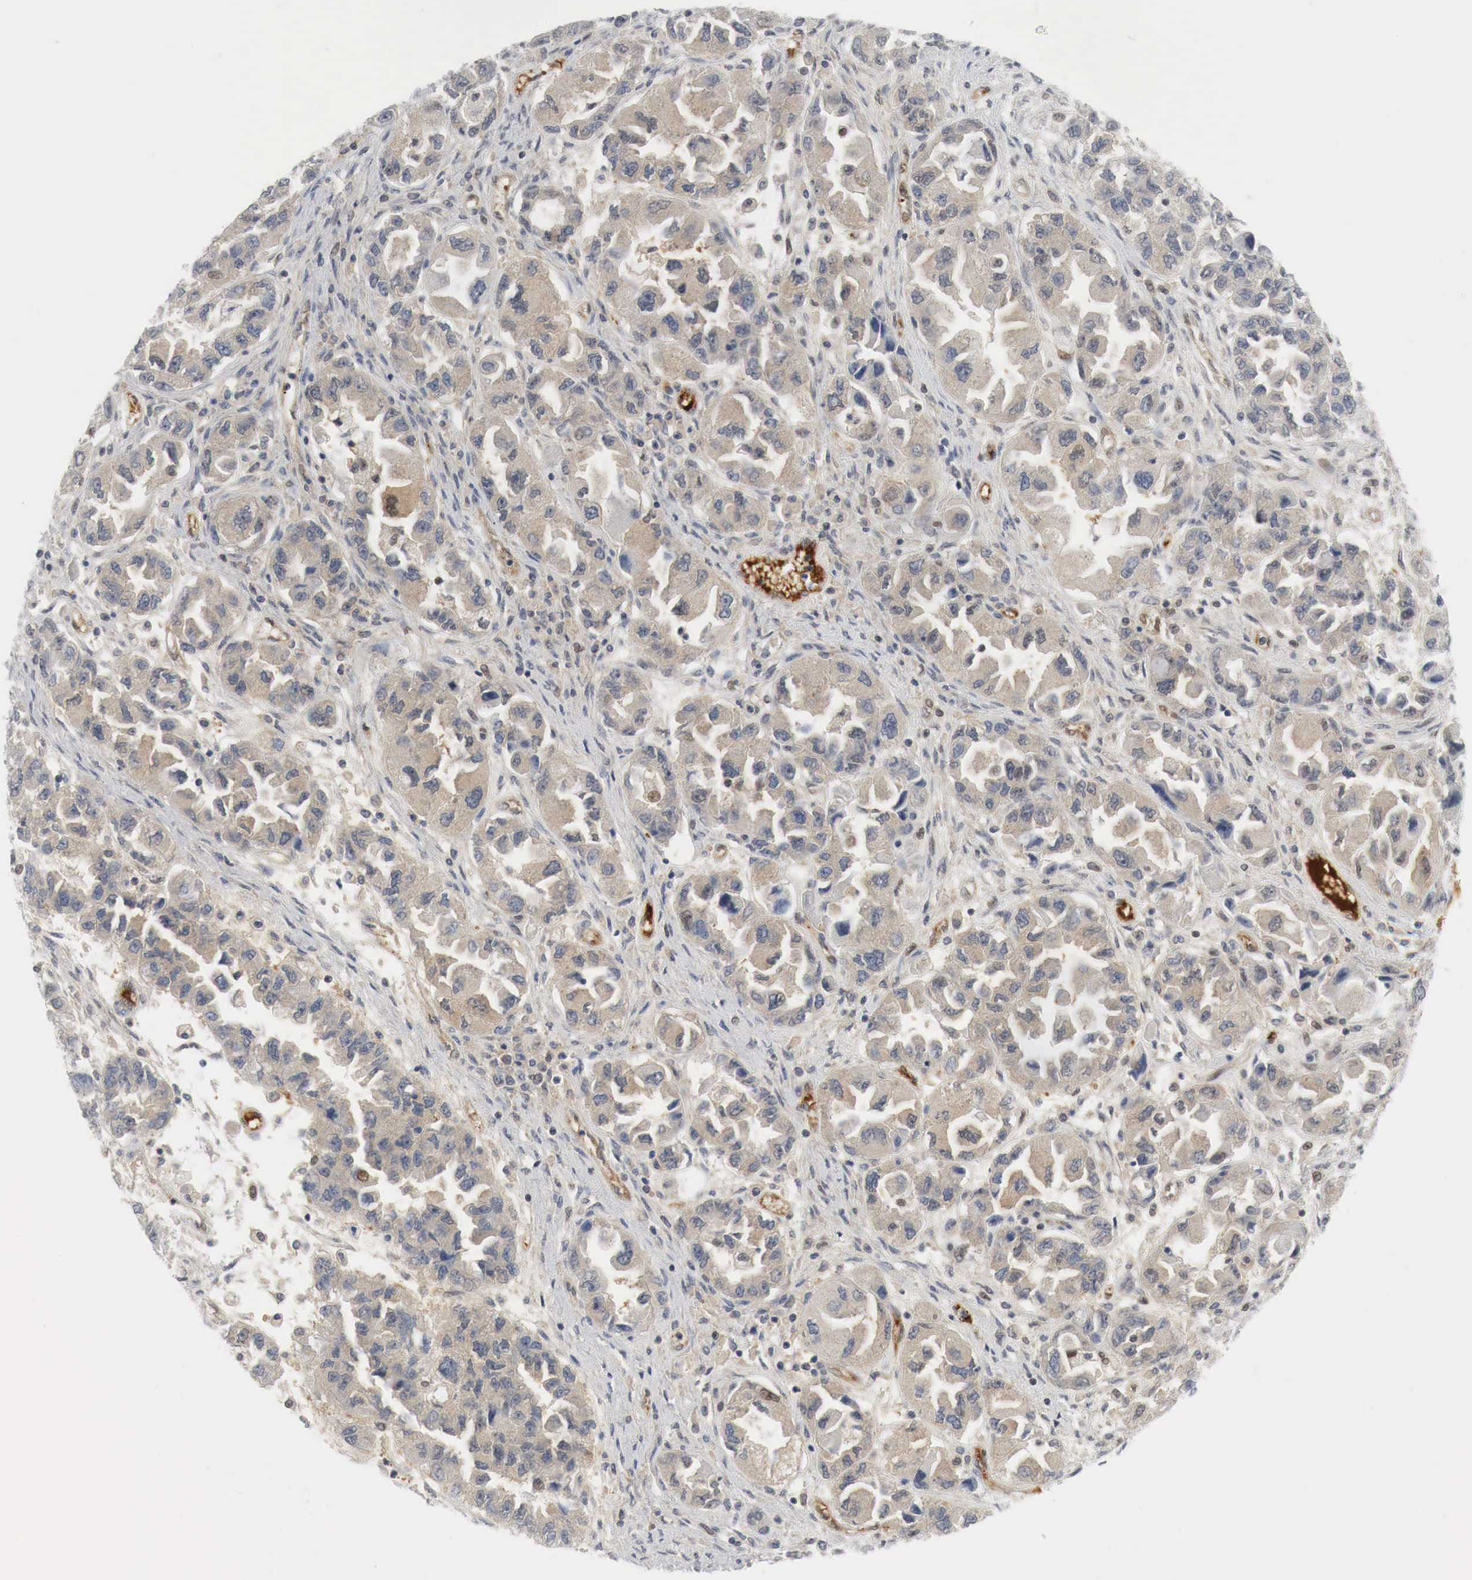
{"staining": {"intensity": "weak", "quantity": "25%-75%", "location": "cytoplasmic/membranous,nuclear"}, "tissue": "ovarian cancer", "cell_type": "Tumor cells", "image_type": "cancer", "snomed": [{"axis": "morphology", "description": "Cystadenocarcinoma, serous, NOS"}, {"axis": "topography", "description": "Ovary"}], "caption": "Protein expression analysis of human serous cystadenocarcinoma (ovarian) reveals weak cytoplasmic/membranous and nuclear staining in about 25%-75% of tumor cells.", "gene": "MYC", "patient": {"sex": "female", "age": 84}}